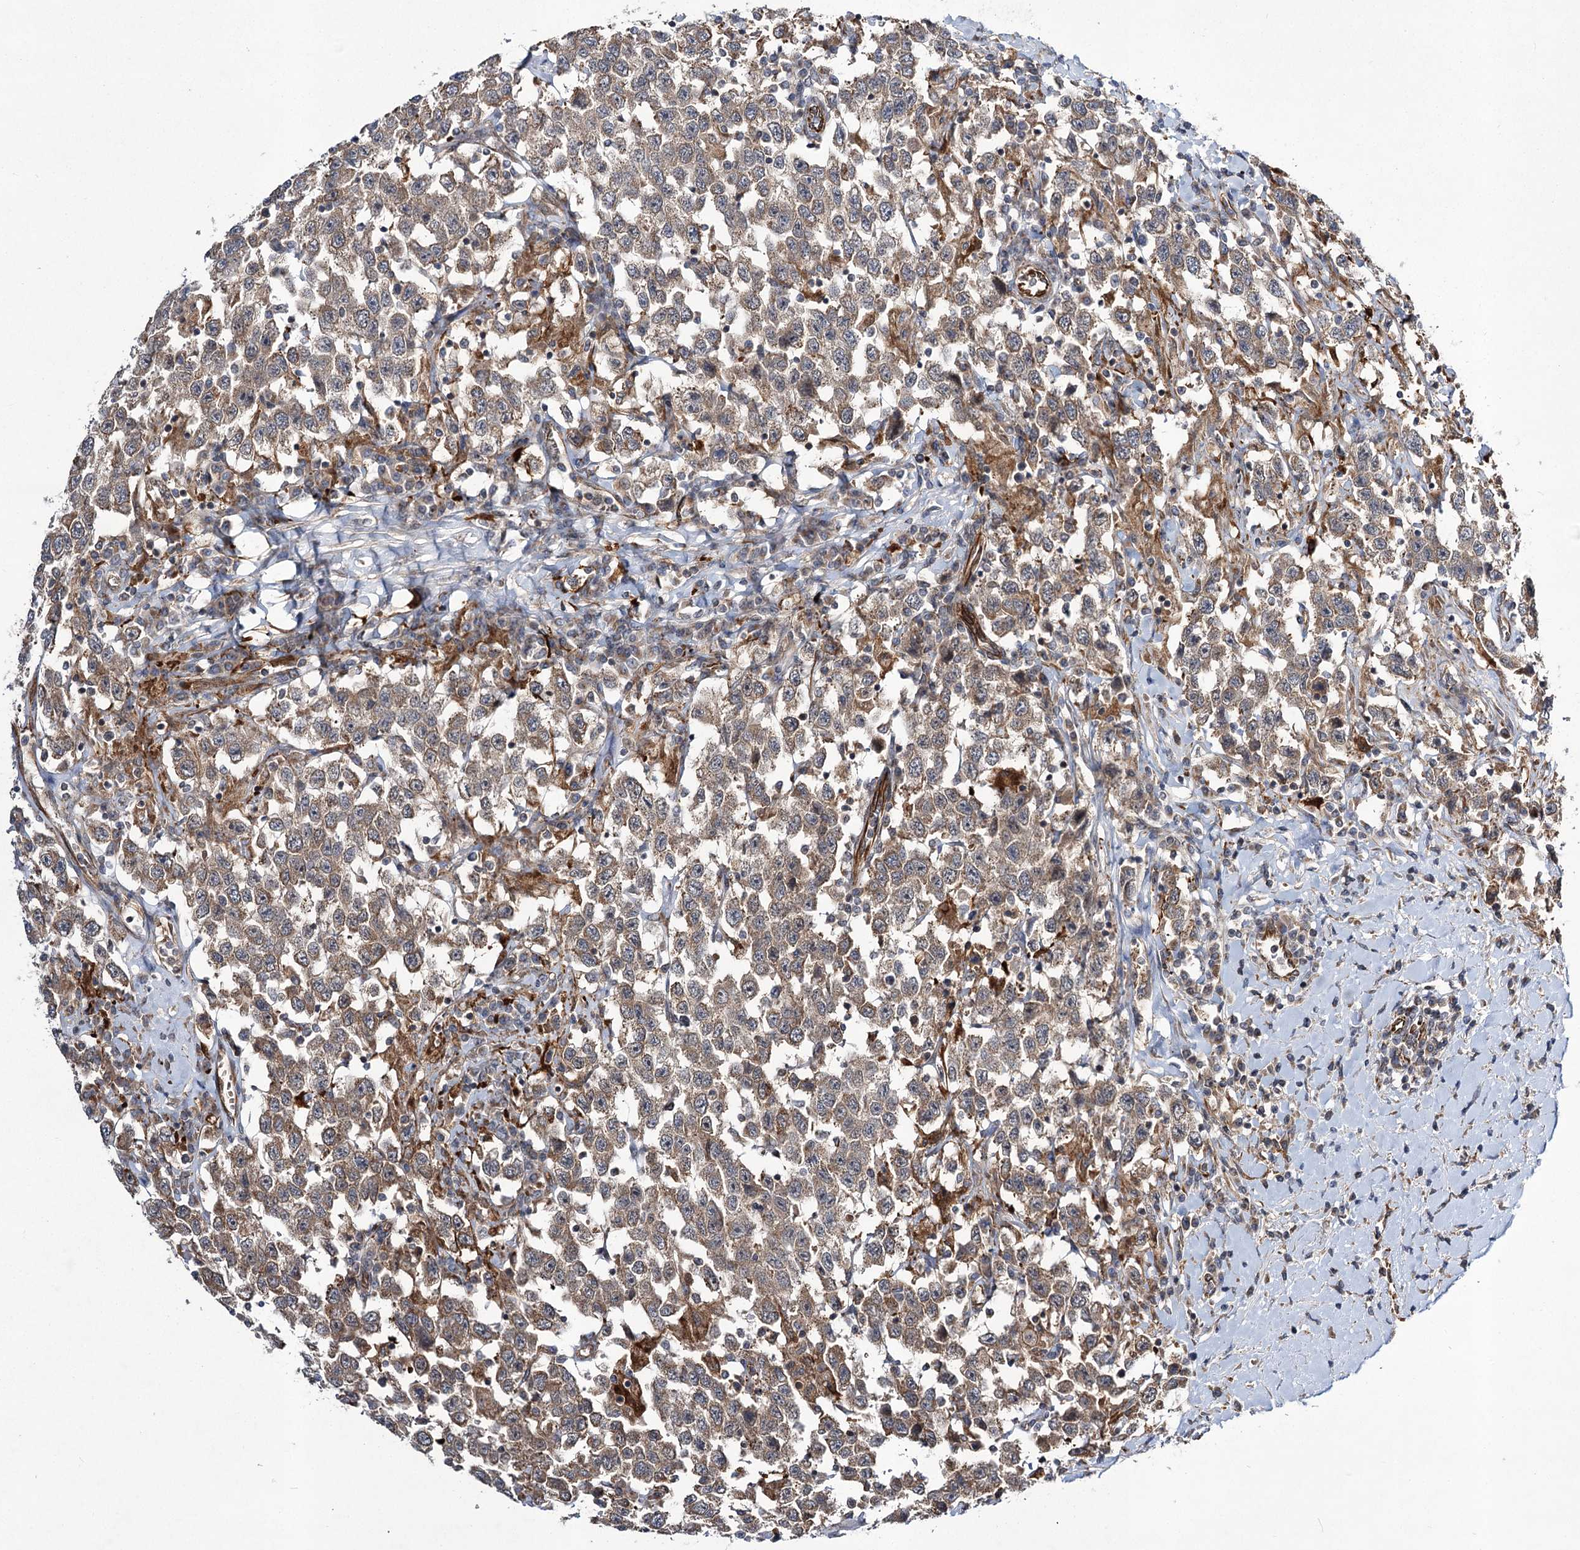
{"staining": {"intensity": "moderate", "quantity": ">75%", "location": "cytoplasmic/membranous"}, "tissue": "testis cancer", "cell_type": "Tumor cells", "image_type": "cancer", "snomed": [{"axis": "morphology", "description": "Seminoma, NOS"}, {"axis": "topography", "description": "Testis"}], "caption": "Seminoma (testis) stained for a protein (brown) demonstrates moderate cytoplasmic/membranous positive expression in approximately >75% of tumor cells.", "gene": "DPEP2", "patient": {"sex": "male", "age": 41}}